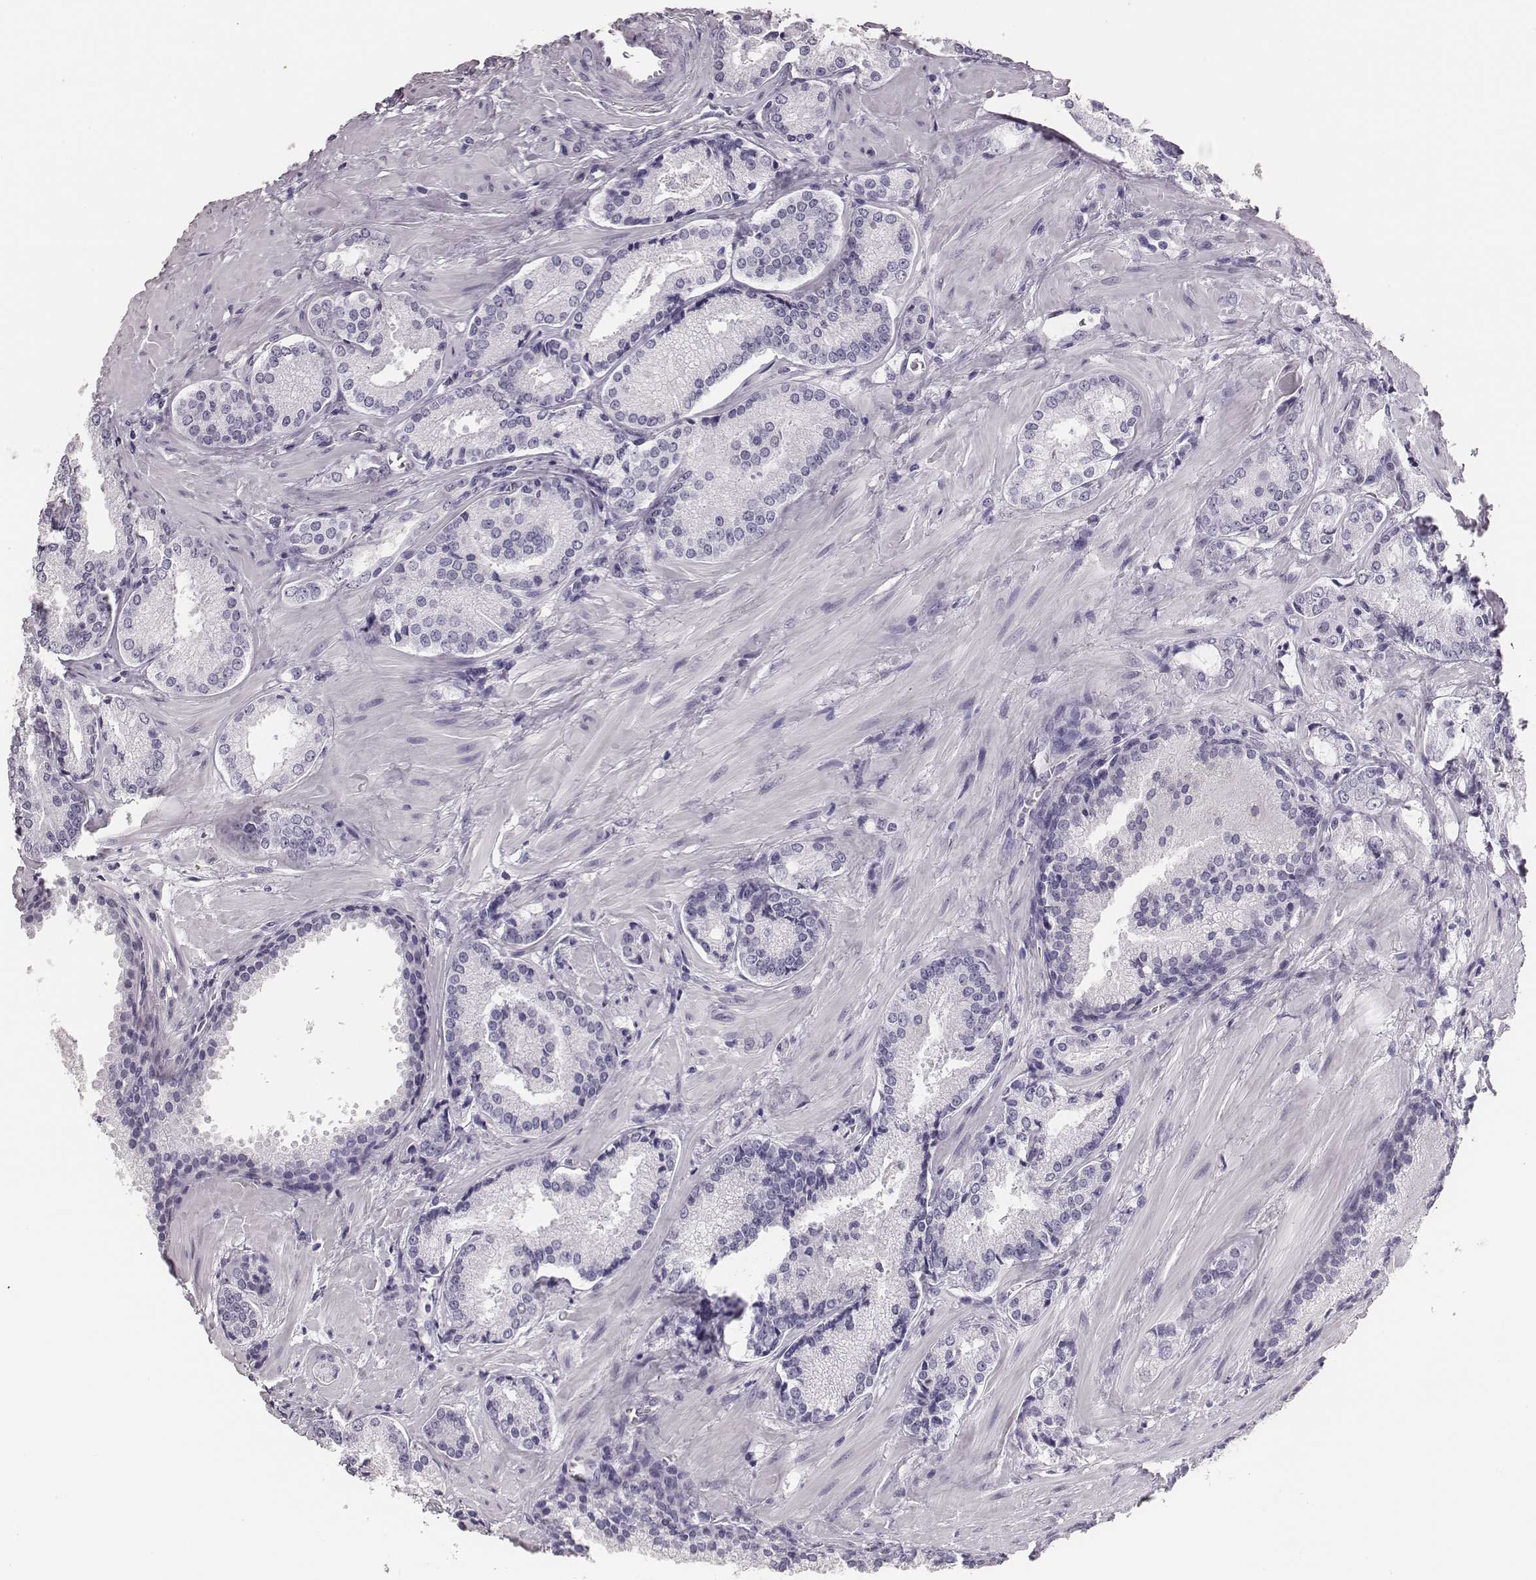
{"staining": {"intensity": "negative", "quantity": "none", "location": "none"}, "tissue": "prostate cancer", "cell_type": "Tumor cells", "image_type": "cancer", "snomed": [{"axis": "morphology", "description": "Adenocarcinoma, Low grade"}, {"axis": "topography", "description": "Prostate"}], "caption": "The photomicrograph reveals no staining of tumor cells in prostate low-grade adenocarcinoma.", "gene": "H1-6", "patient": {"sex": "male", "age": 56}}